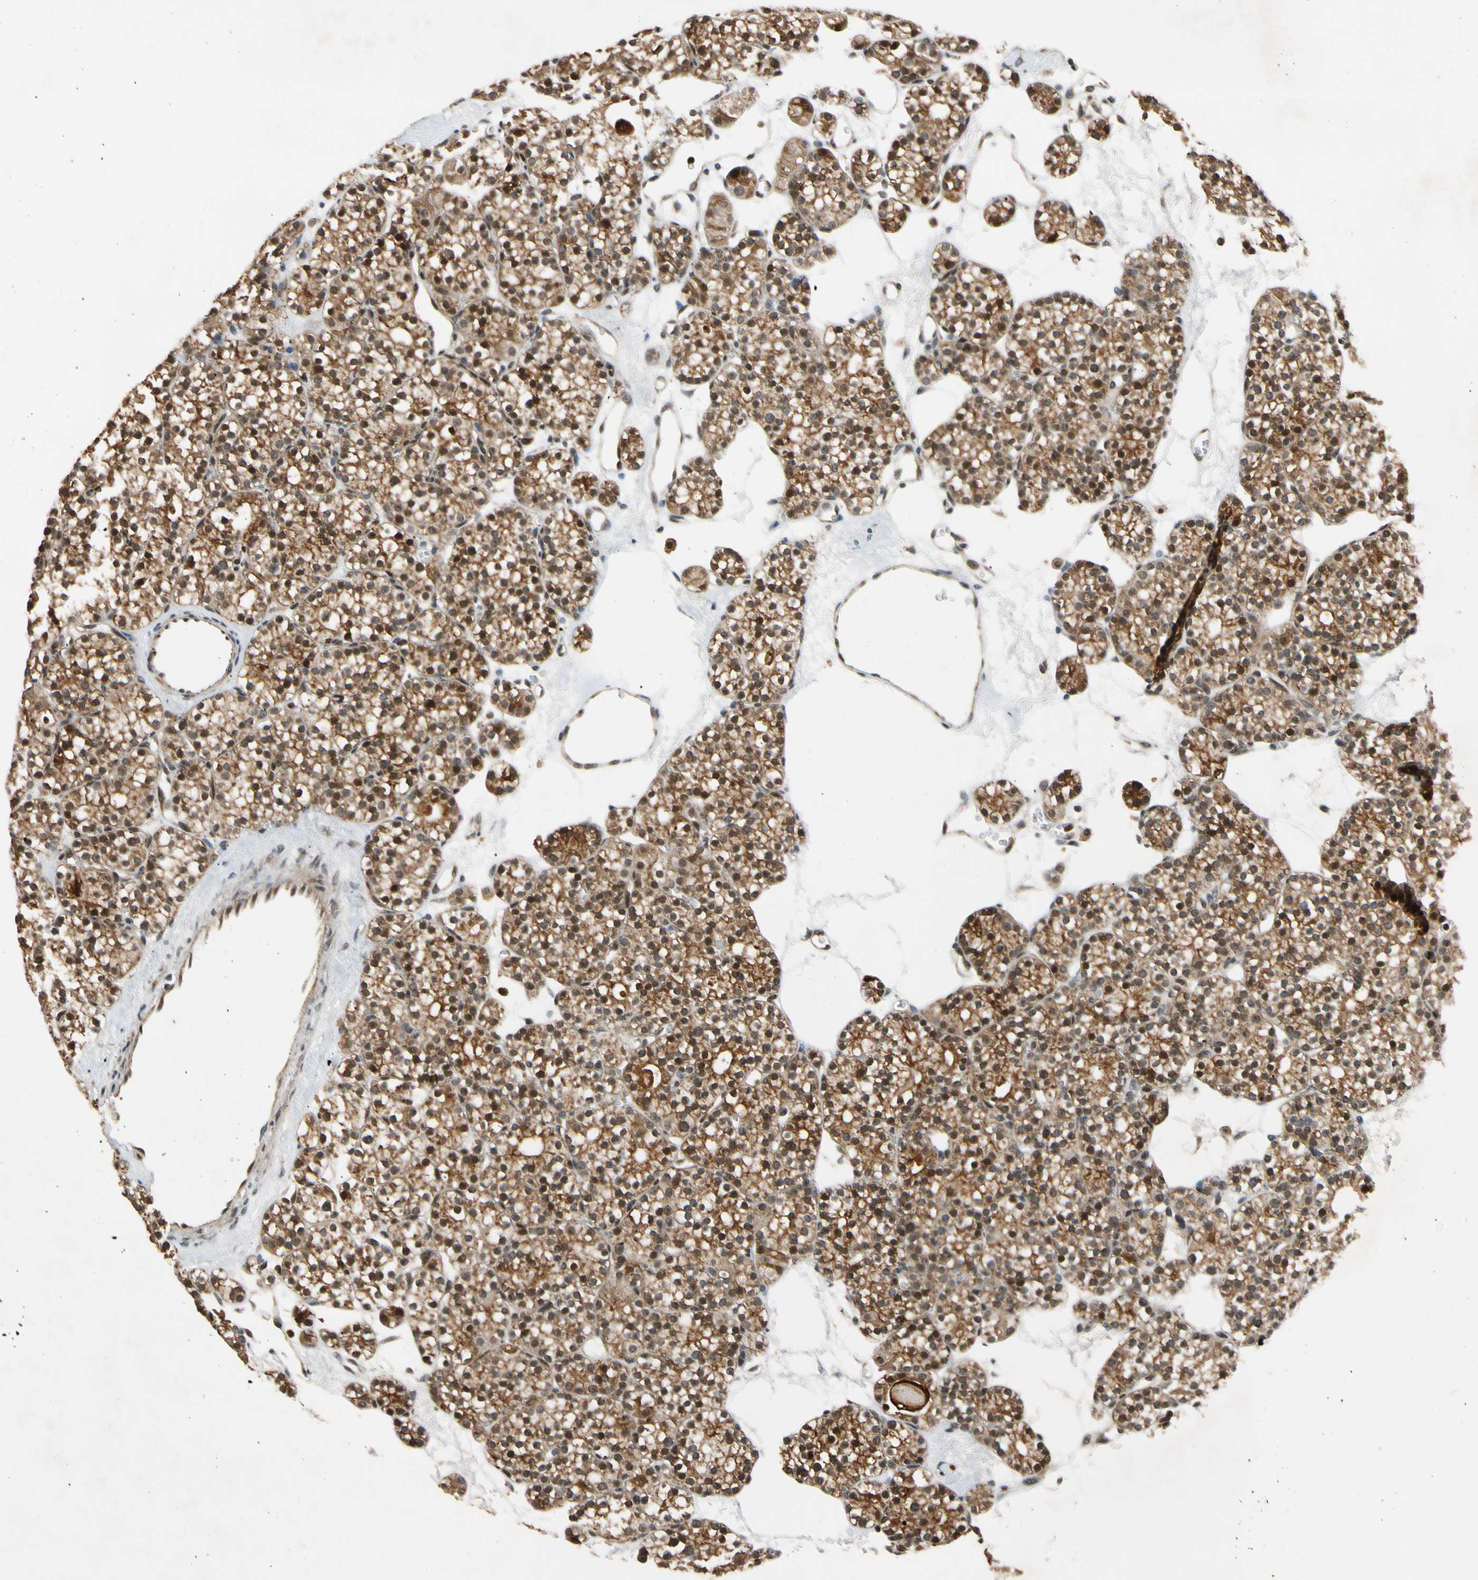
{"staining": {"intensity": "strong", "quantity": ">75%", "location": "cytoplasmic/membranous,nuclear"}, "tissue": "parathyroid gland", "cell_type": "Glandular cells", "image_type": "normal", "snomed": [{"axis": "morphology", "description": "Normal tissue, NOS"}, {"axis": "topography", "description": "Parathyroid gland"}], "caption": "Immunohistochemical staining of normal parathyroid gland exhibits strong cytoplasmic/membranous,nuclear protein staining in approximately >75% of glandular cells.", "gene": "TMEM230", "patient": {"sex": "female", "age": 64}}